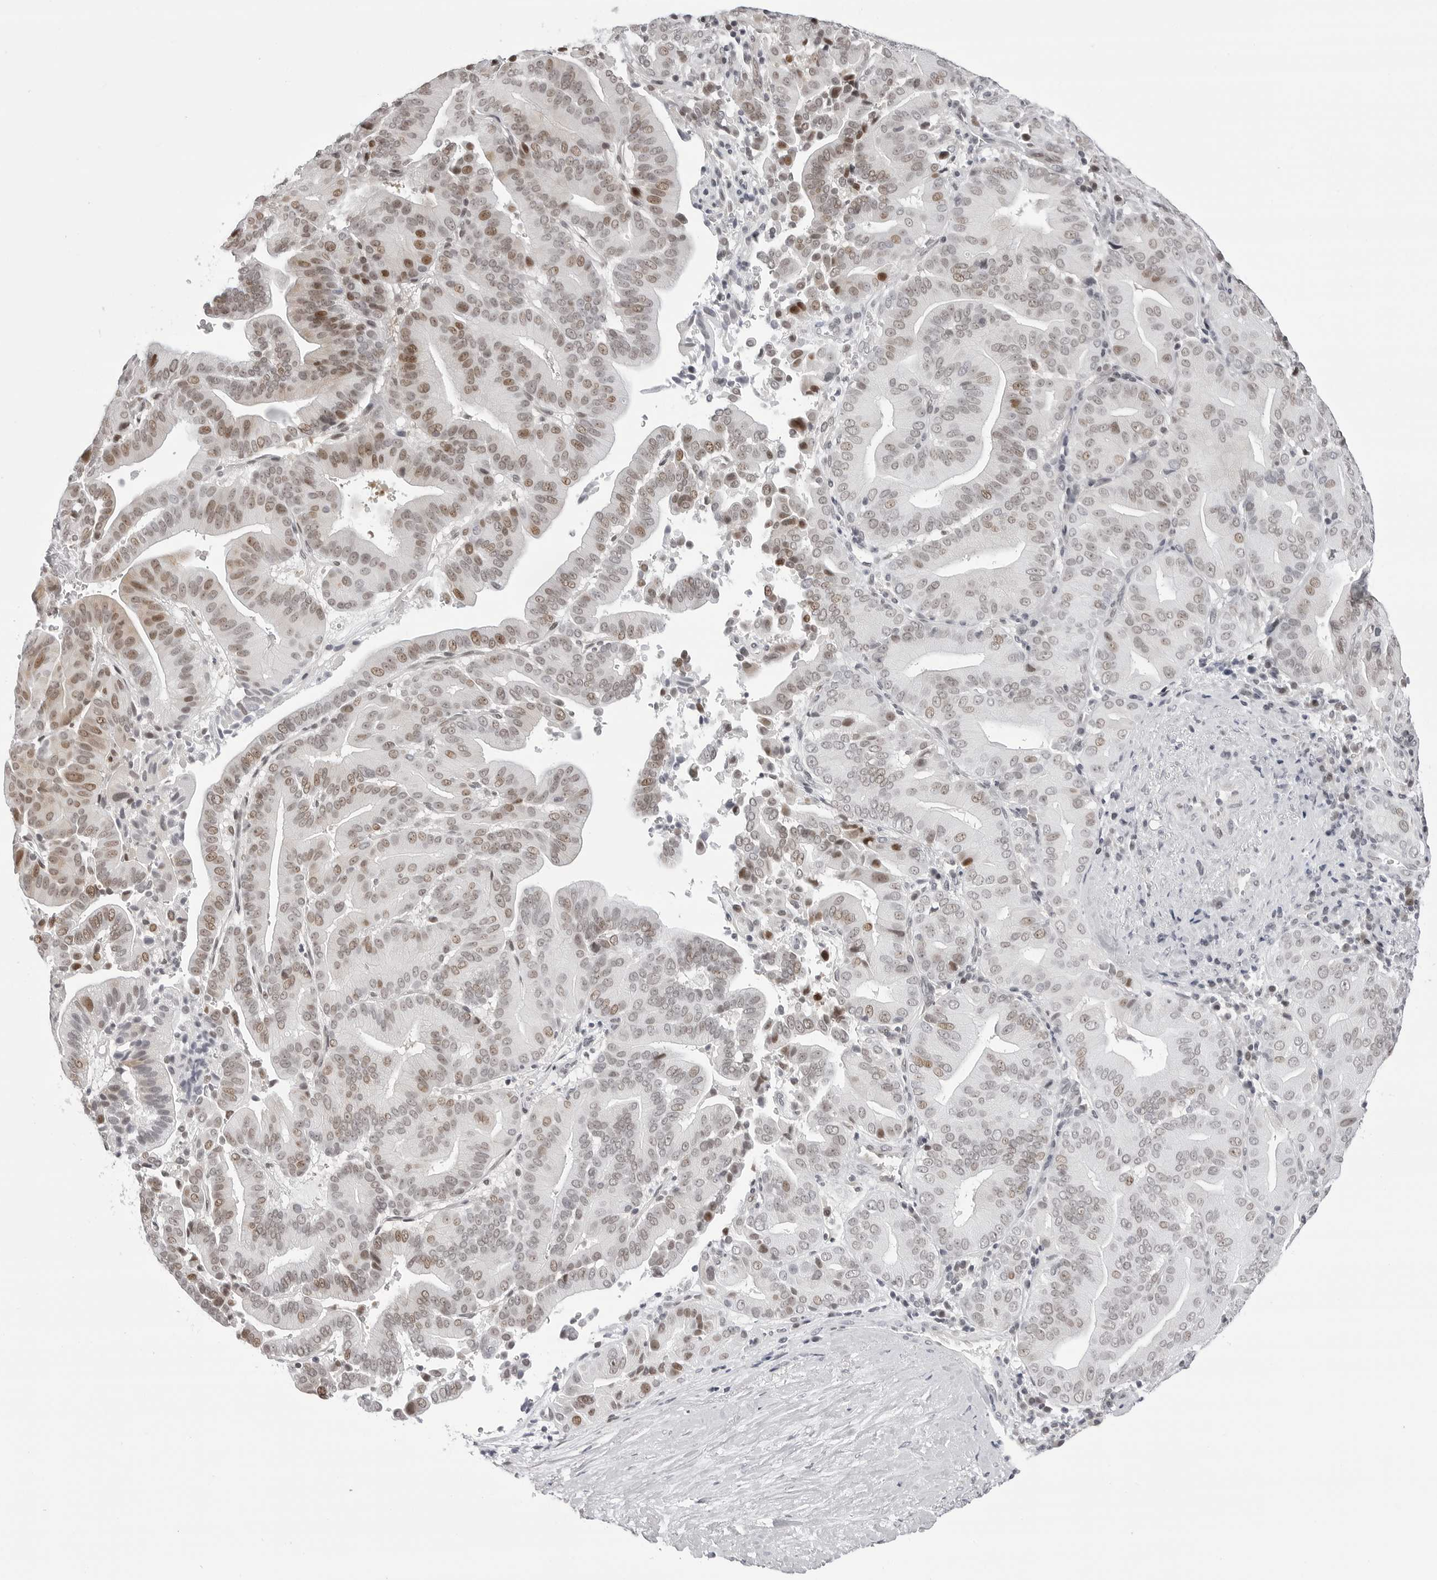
{"staining": {"intensity": "moderate", "quantity": "25%-75%", "location": "nuclear"}, "tissue": "liver cancer", "cell_type": "Tumor cells", "image_type": "cancer", "snomed": [{"axis": "morphology", "description": "Cholangiocarcinoma"}, {"axis": "topography", "description": "Liver"}], "caption": "An immunohistochemistry micrograph of neoplastic tissue is shown. Protein staining in brown highlights moderate nuclear positivity in liver cancer within tumor cells. (Brightfield microscopy of DAB IHC at high magnification).", "gene": "PHF3", "patient": {"sex": "female", "age": 75}}